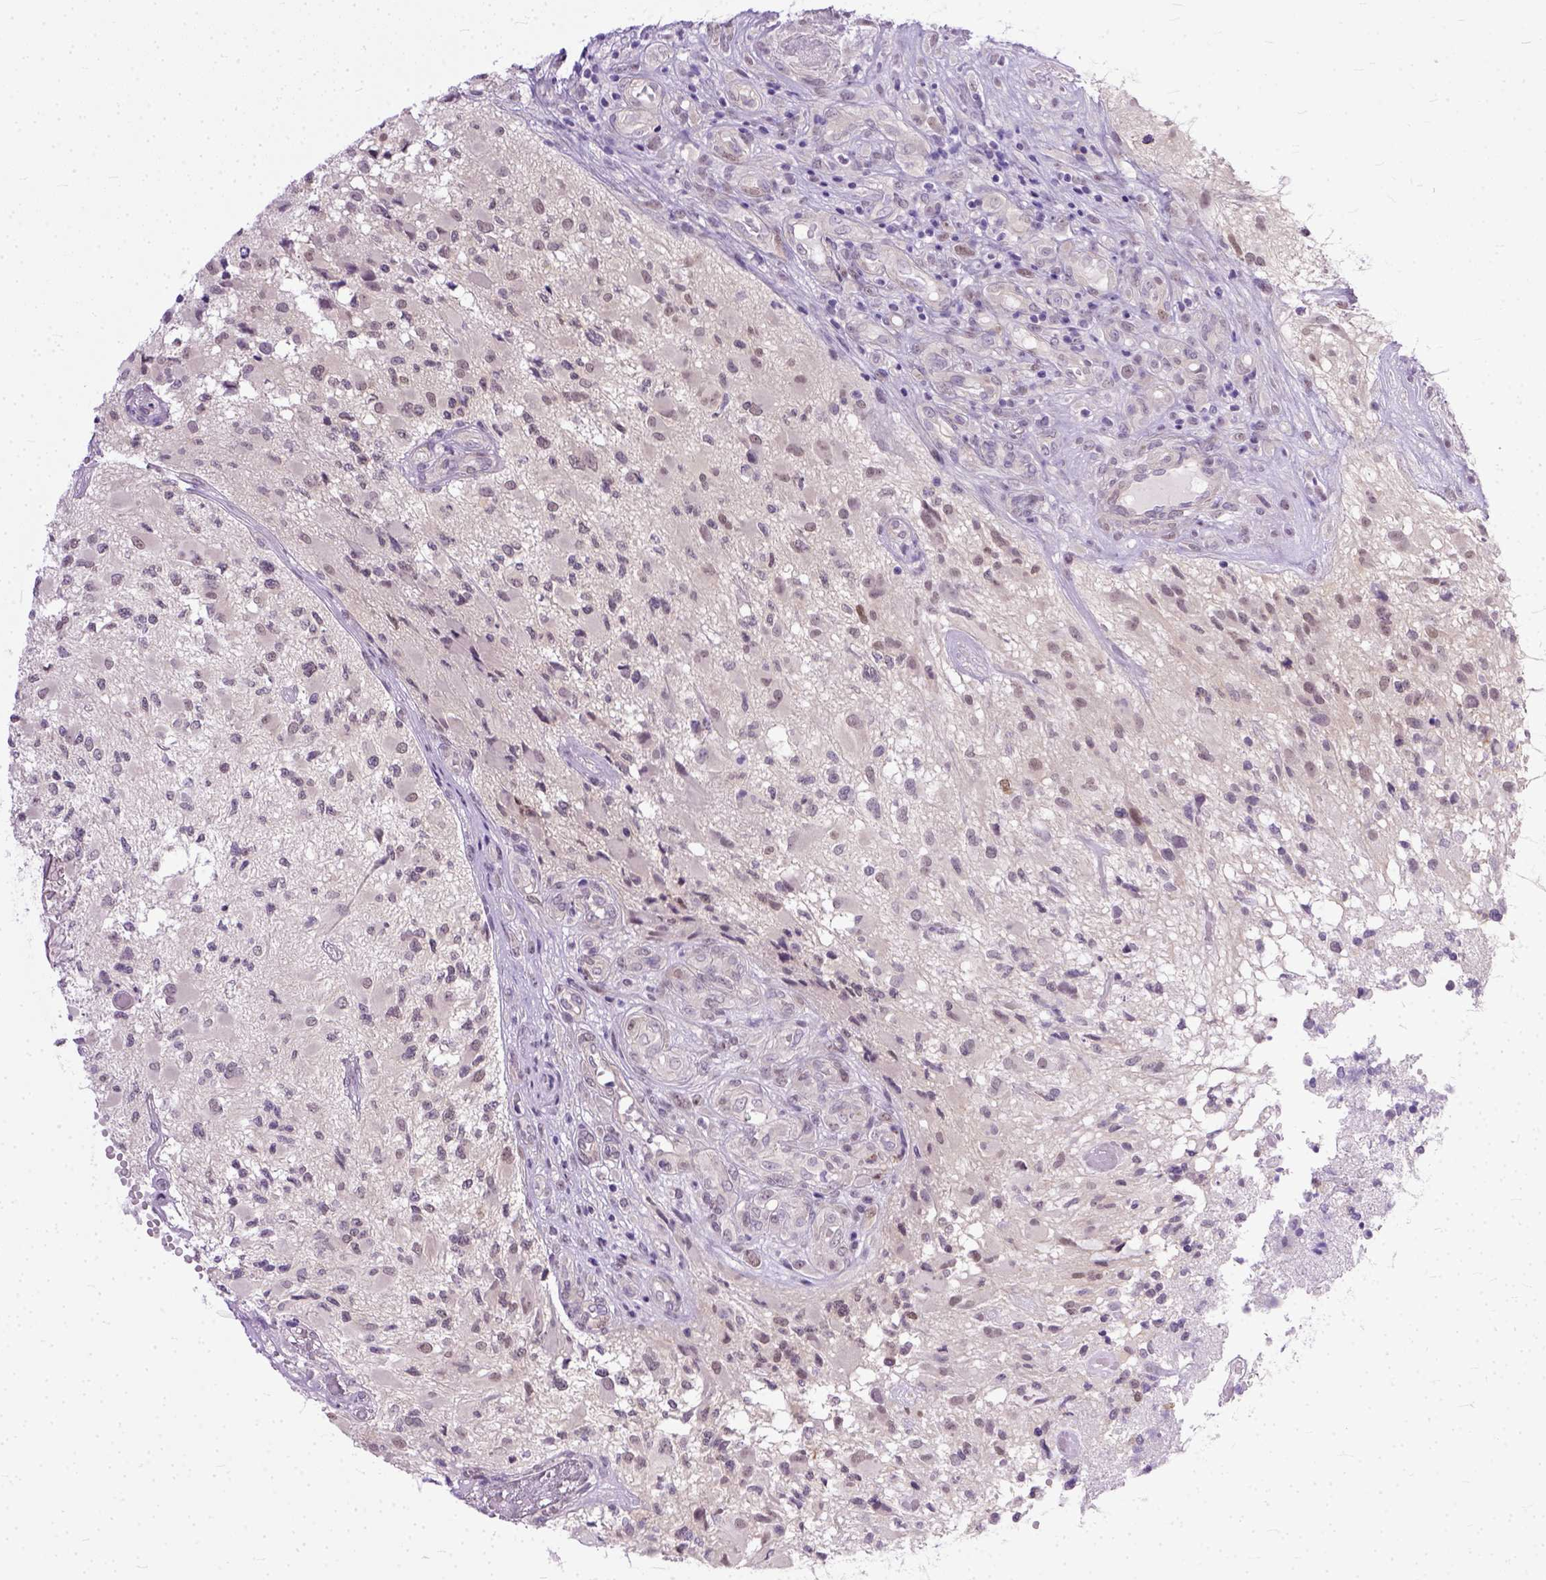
{"staining": {"intensity": "weak", "quantity": "<25%", "location": "nuclear"}, "tissue": "glioma", "cell_type": "Tumor cells", "image_type": "cancer", "snomed": [{"axis": "morphology", "description": "Glioma, malignant, High grade"}, {"axis": "topography", "description": "Brain"}], "caption": "This is a histopathology image of immunohistochemistry (IHC) staining of glioma, which shows no expression in tumor cells.", "gene": "TCEAL7", "patient": {"sex": "female", "age": 63}}